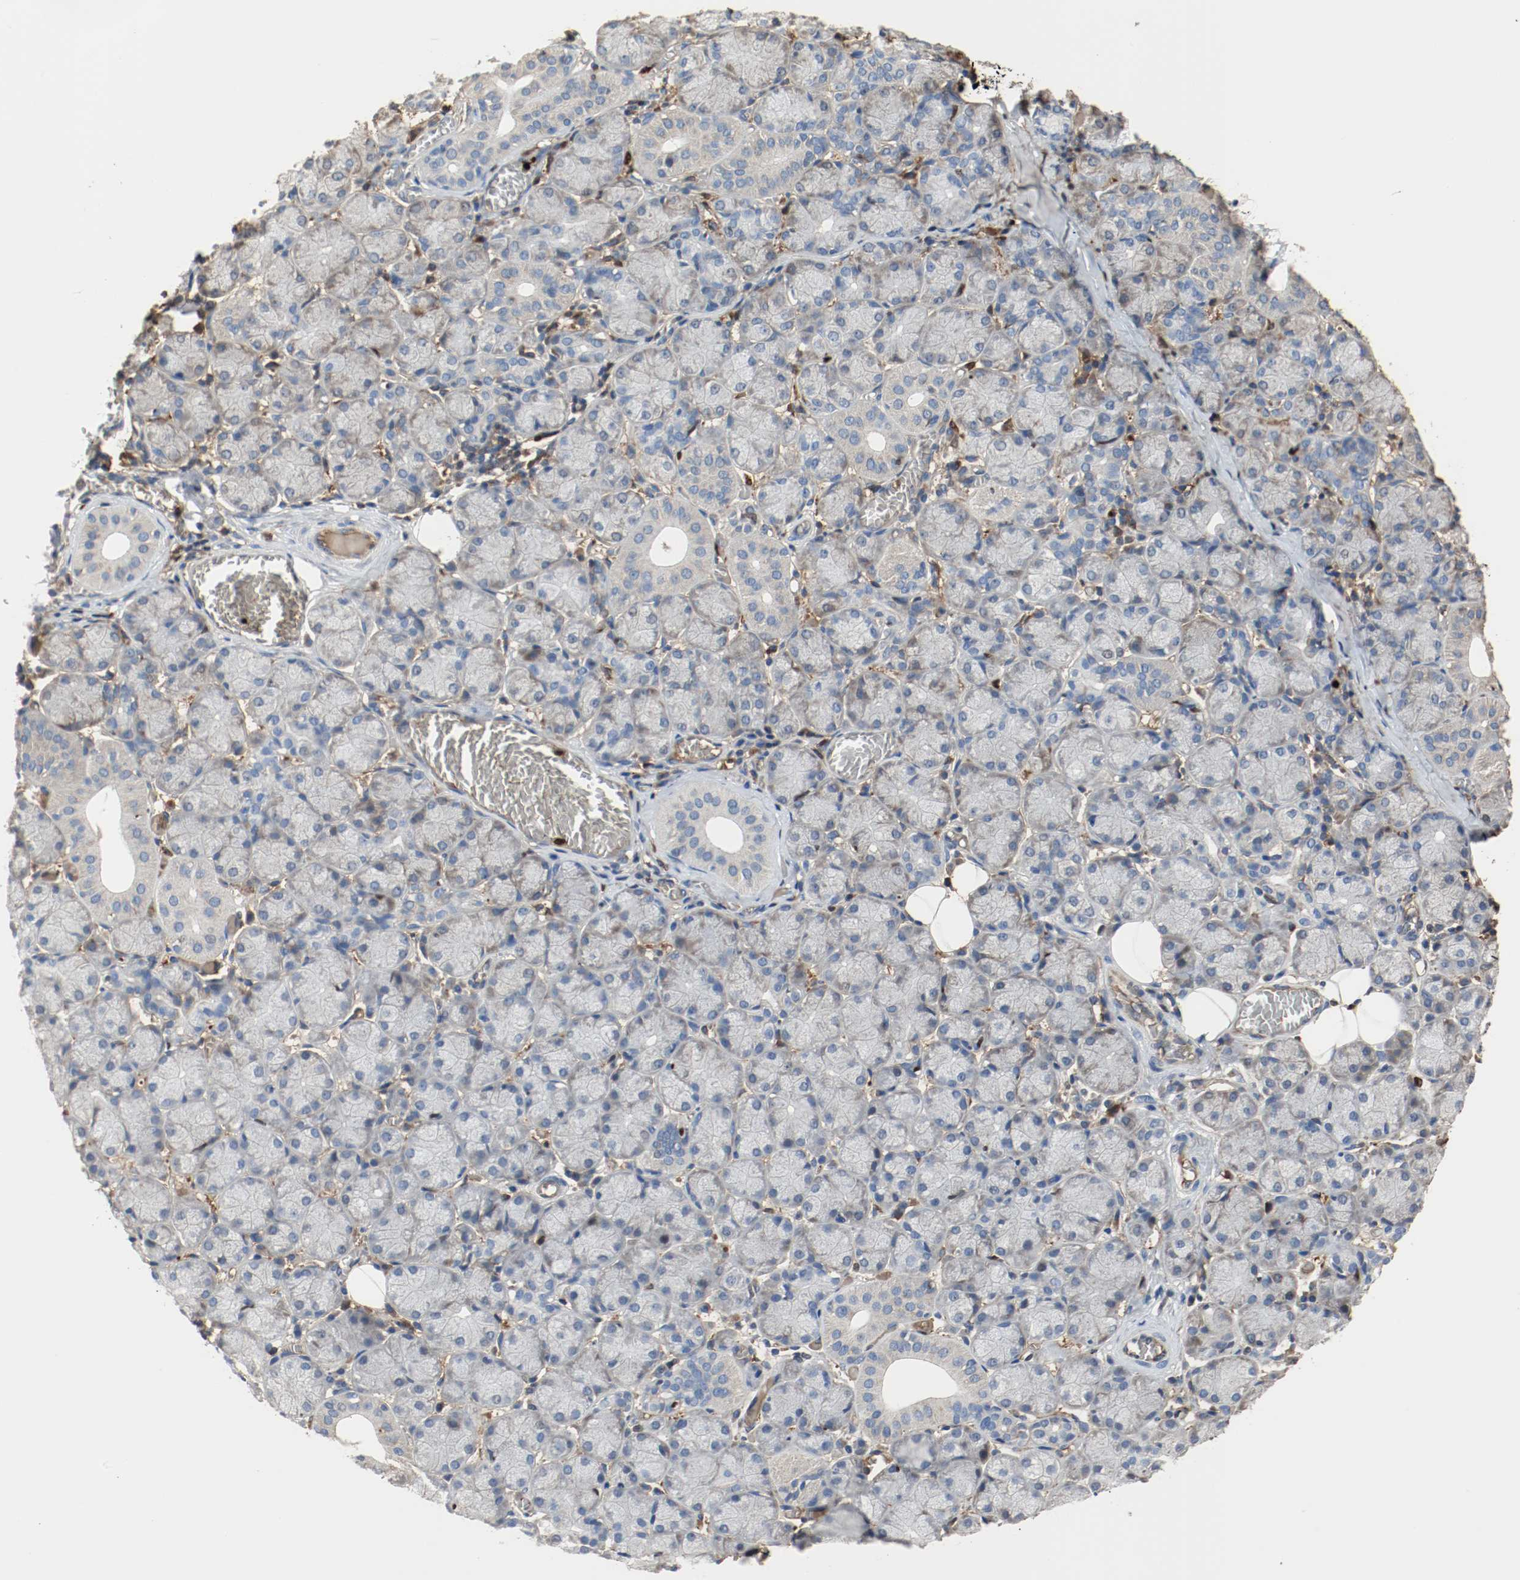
{"staining": {"intensity": "negative", "quantity": "none", "location": "none"}, "tissue": "salivary gland", "cell_type": "Glandular cells", "image_type": "normal", "snomed": [{"axis": "morphology", "description": "Normal tissue, NOS"}, {"axis": "topography", "description": "Salivary gland"}], "caption": "Protein analysis of normal salivary gland demonstrates no significant expression in glandular cells. Nuclei are stained in blue.", "gene": "BLK", "patient": {"sex": "female", "age": 24}}